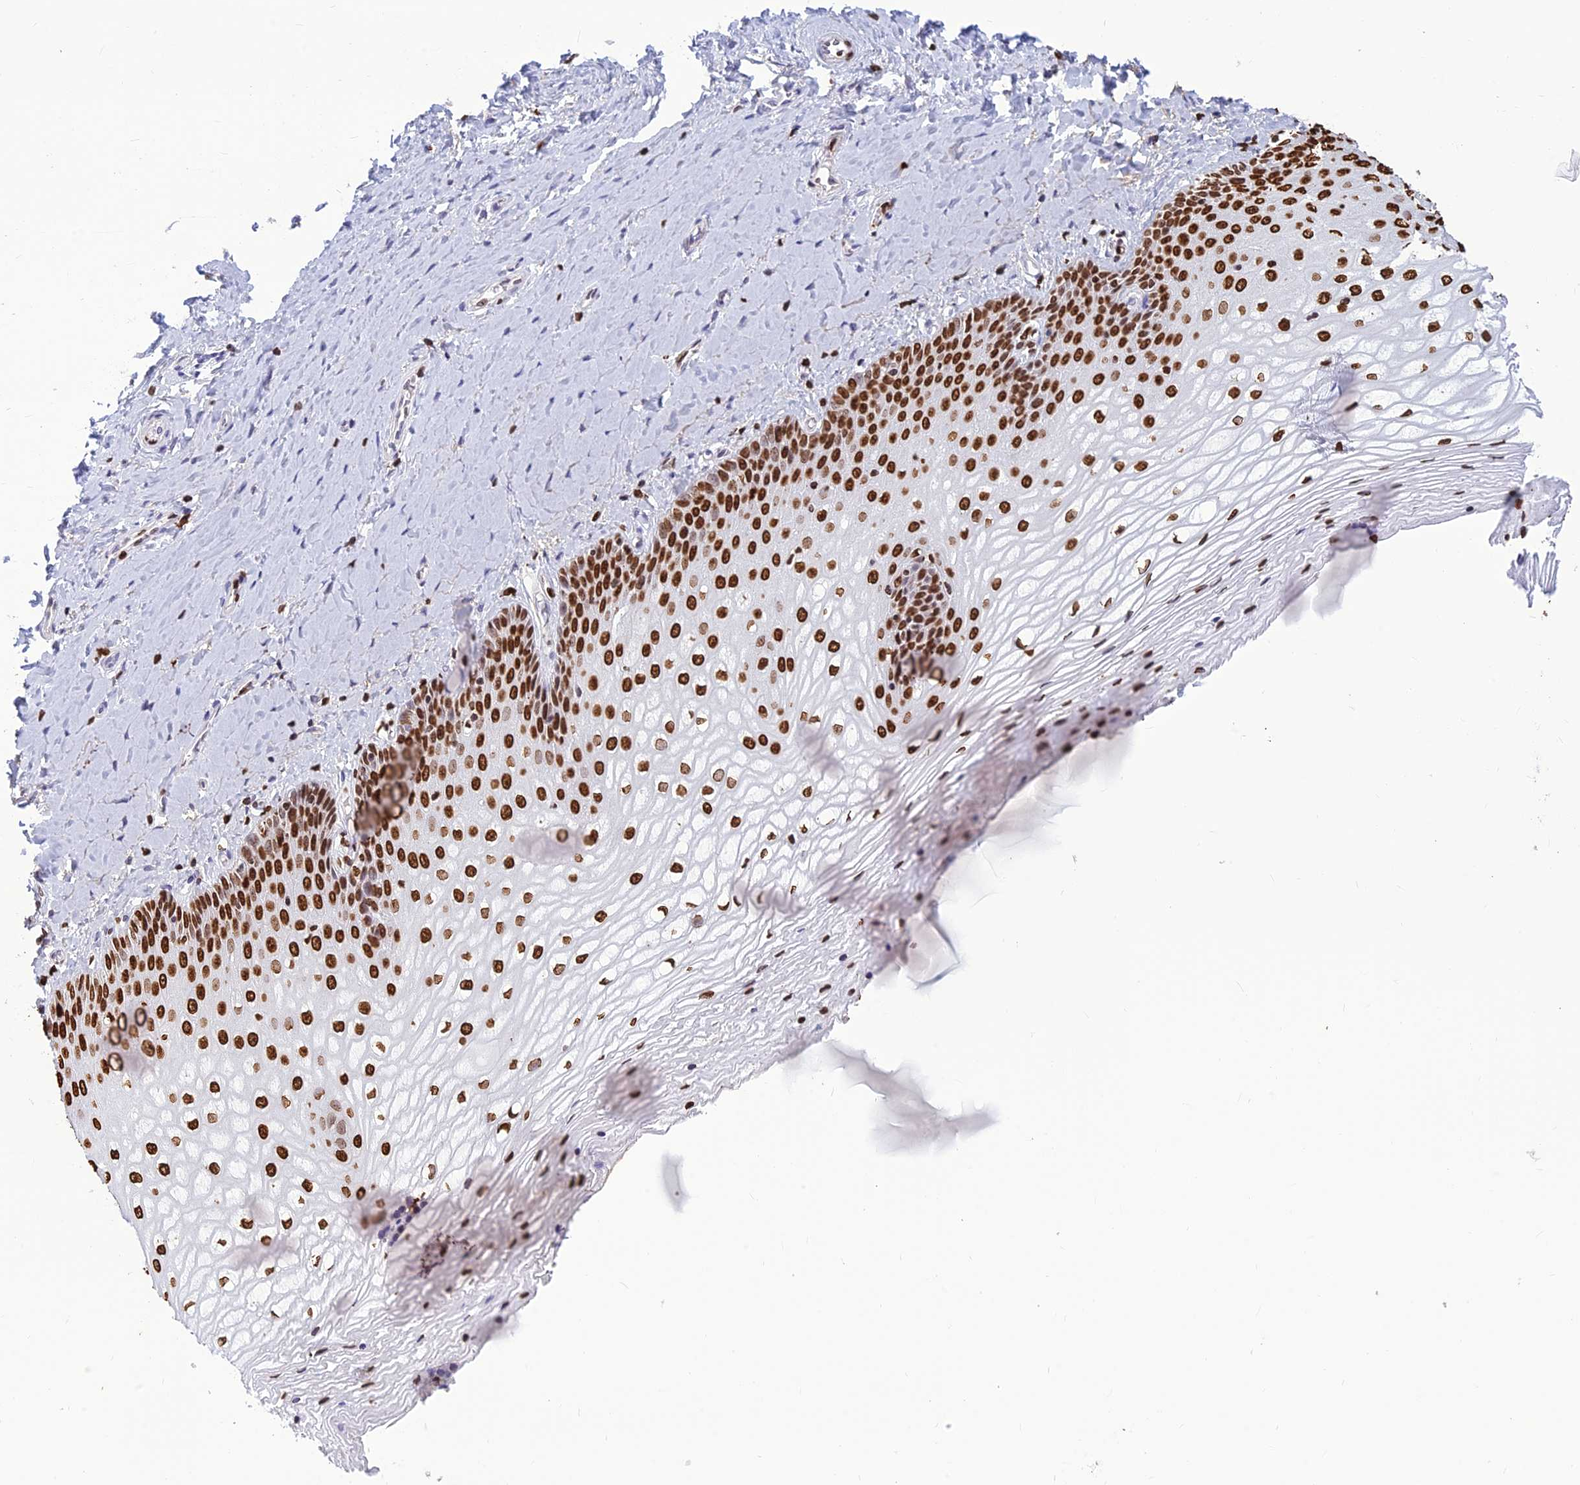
{"staining": {"intensity": "strong", "quantity": "25%-75%", "location": "nuclear"}, "tissue": "vagina", "cell_type": "Squamous epithelial cells", "image_type": "normal", "snomed": [{"axis": "morphology", "description": "Normal tissue, NOS"}, {"axis": "topography", "description": "Vagina"}], "caption": "DAB (3,3'-diaminobenzidine) immunohistochemical staining of unremarkable human vagina reveals strong nuclear protein positivity in about 25%-75% of squamous epithelial cells.", "gene": "AKAP17A", "patient": {"sex": "female", "age": 65}}